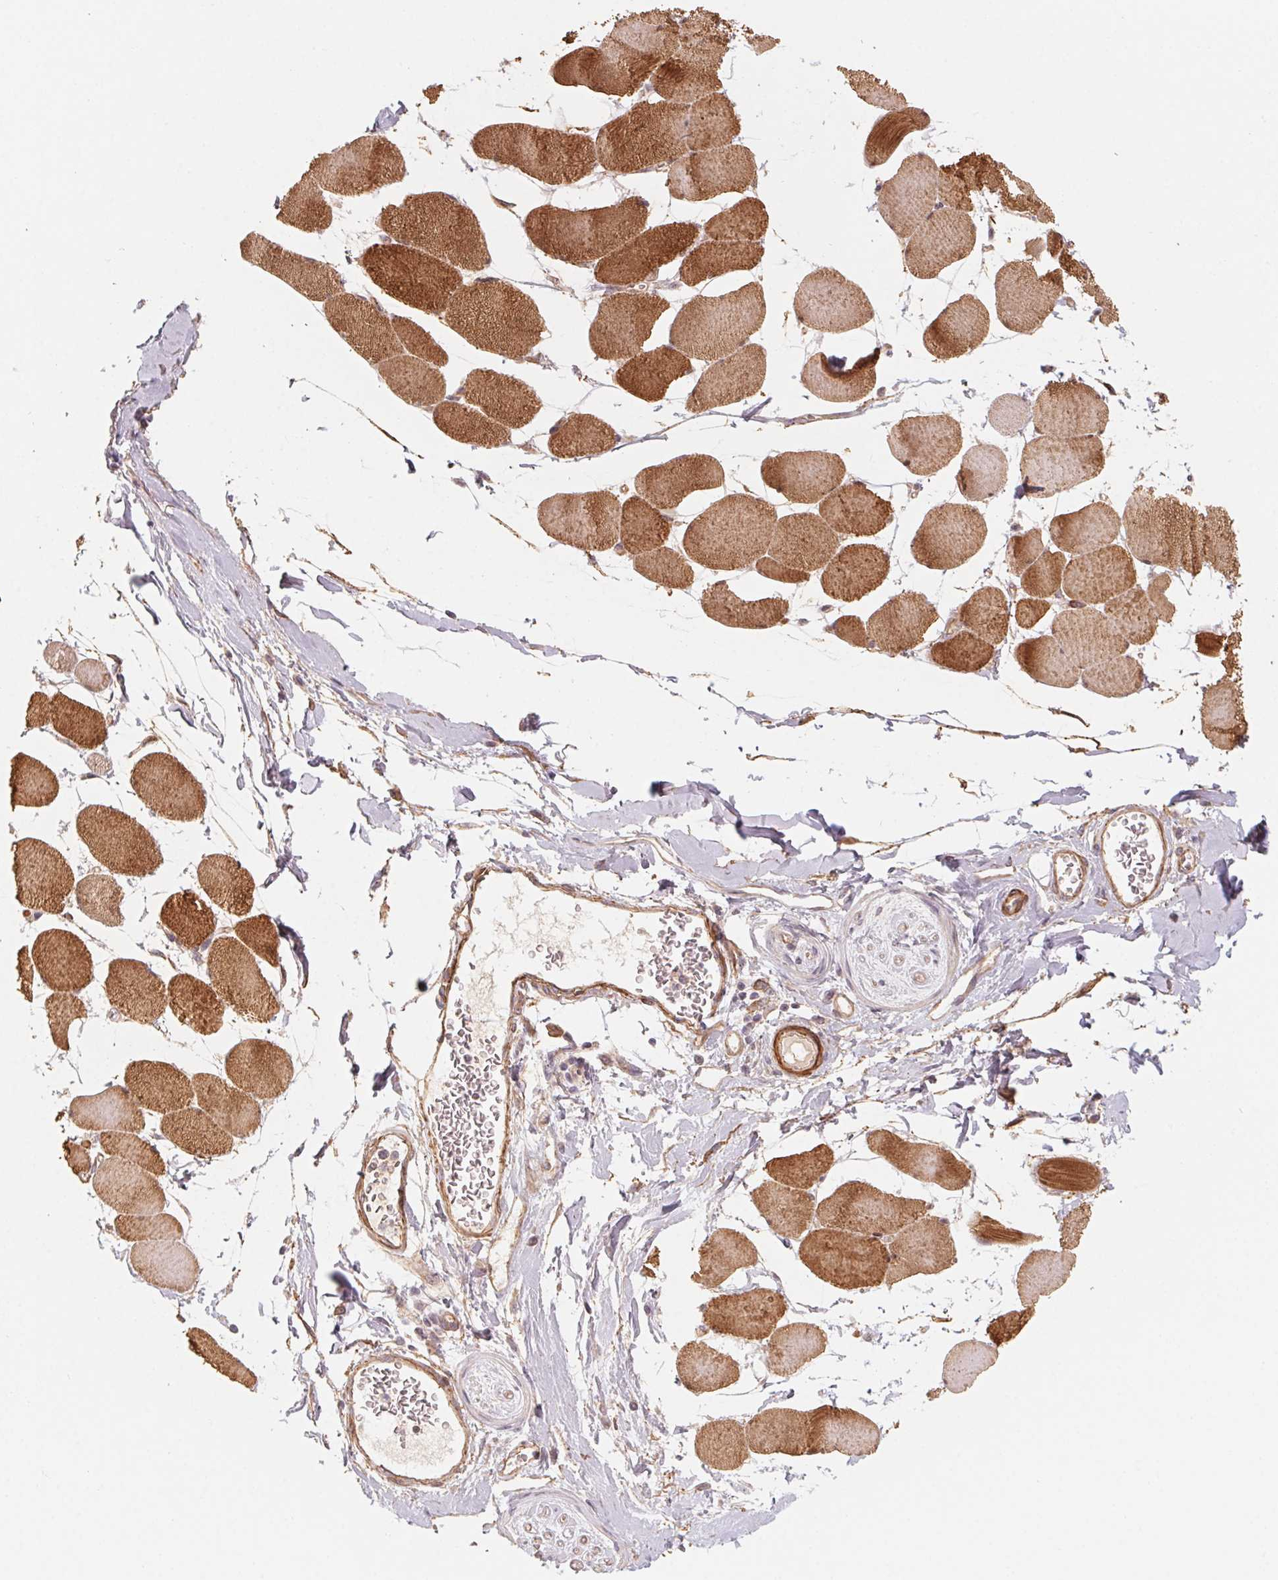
{"staining": {"intensity": "strong", "quantity": "25%-75%", "location": "cytoplasmic/membranous"}, "tissue": "skeletal muscle", "cell_type": "Myocytes", "image_type": "normal", "snomed": [{"axis": "morphology", "description": "Normal tissue, NOS"}, {"axis": "topography", "description": "Skeletal muscle"}], "caption": "Myocytes display high levels of strong cytoplasmic/membranous expression in about 25%-75% of cells in normal skeletal muscle. (Brightfield microscopy of DAB IHC at high magnification).", "gene": "CCDC112", "patient": {"sex": "female", "age": 75}}